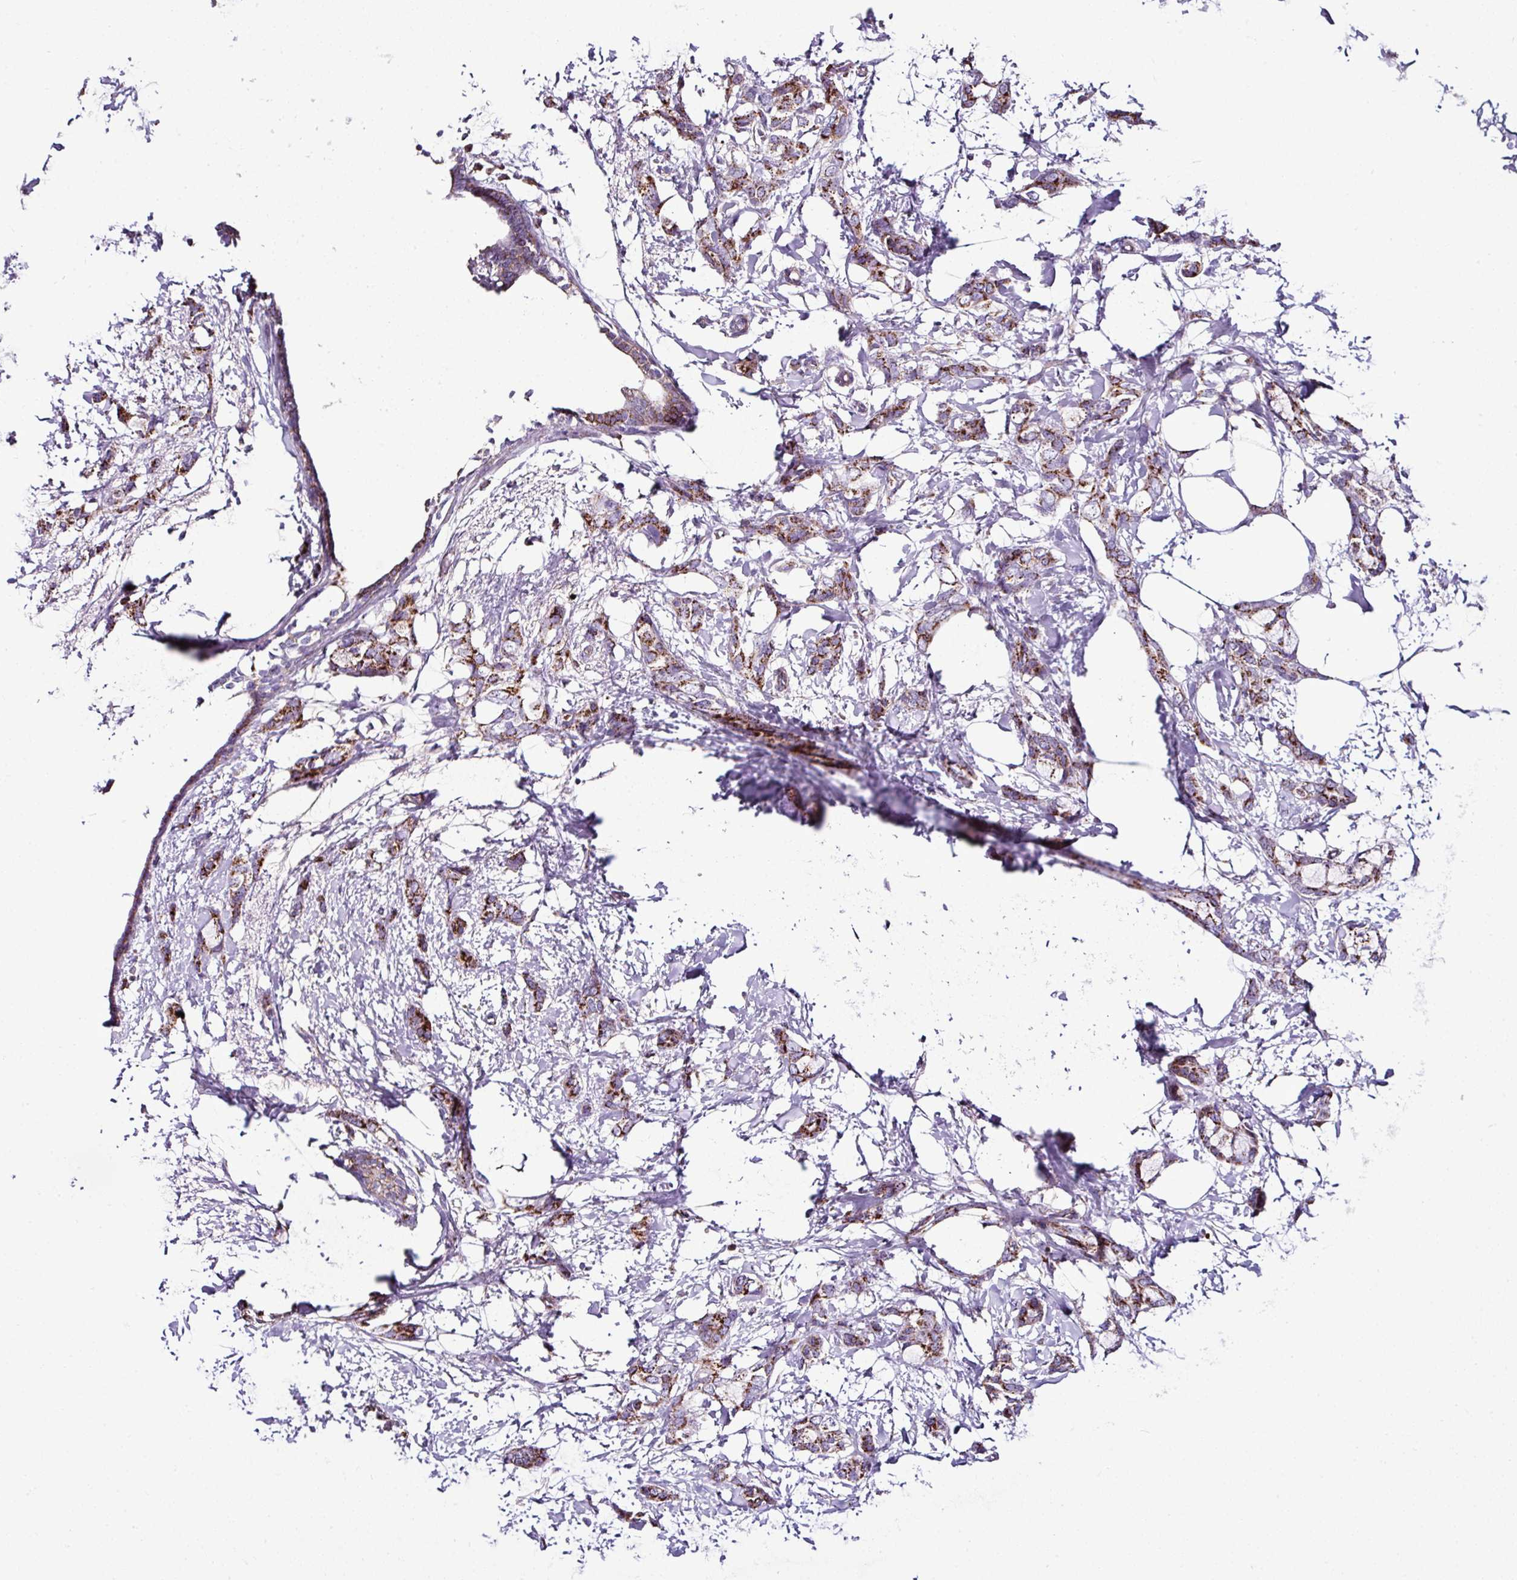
{"staining": {"intensity": "strong", "quantity": ">75%", "location": "cytoplasmic/membranous"}, "tissue": "breast cancer", "cell_type": "Tumor cells", "image_type": "cancer", "snomed": [{"axis": "morphology", "description": "Duct carcinoma"}, {"axis": "topography", "description": "Breast"}], "caption": "Protein expression analysis of human breast cancer (infiltrating ductal carcinoma) reveals strong cytoplasmic/membranous positivity in about >75% of tumor cells. (DAB IHC, brown staining for protein, blue staining for nuclei).", "gene": "DPAGT1", "patient": {"sex": "female", "age": 73}}